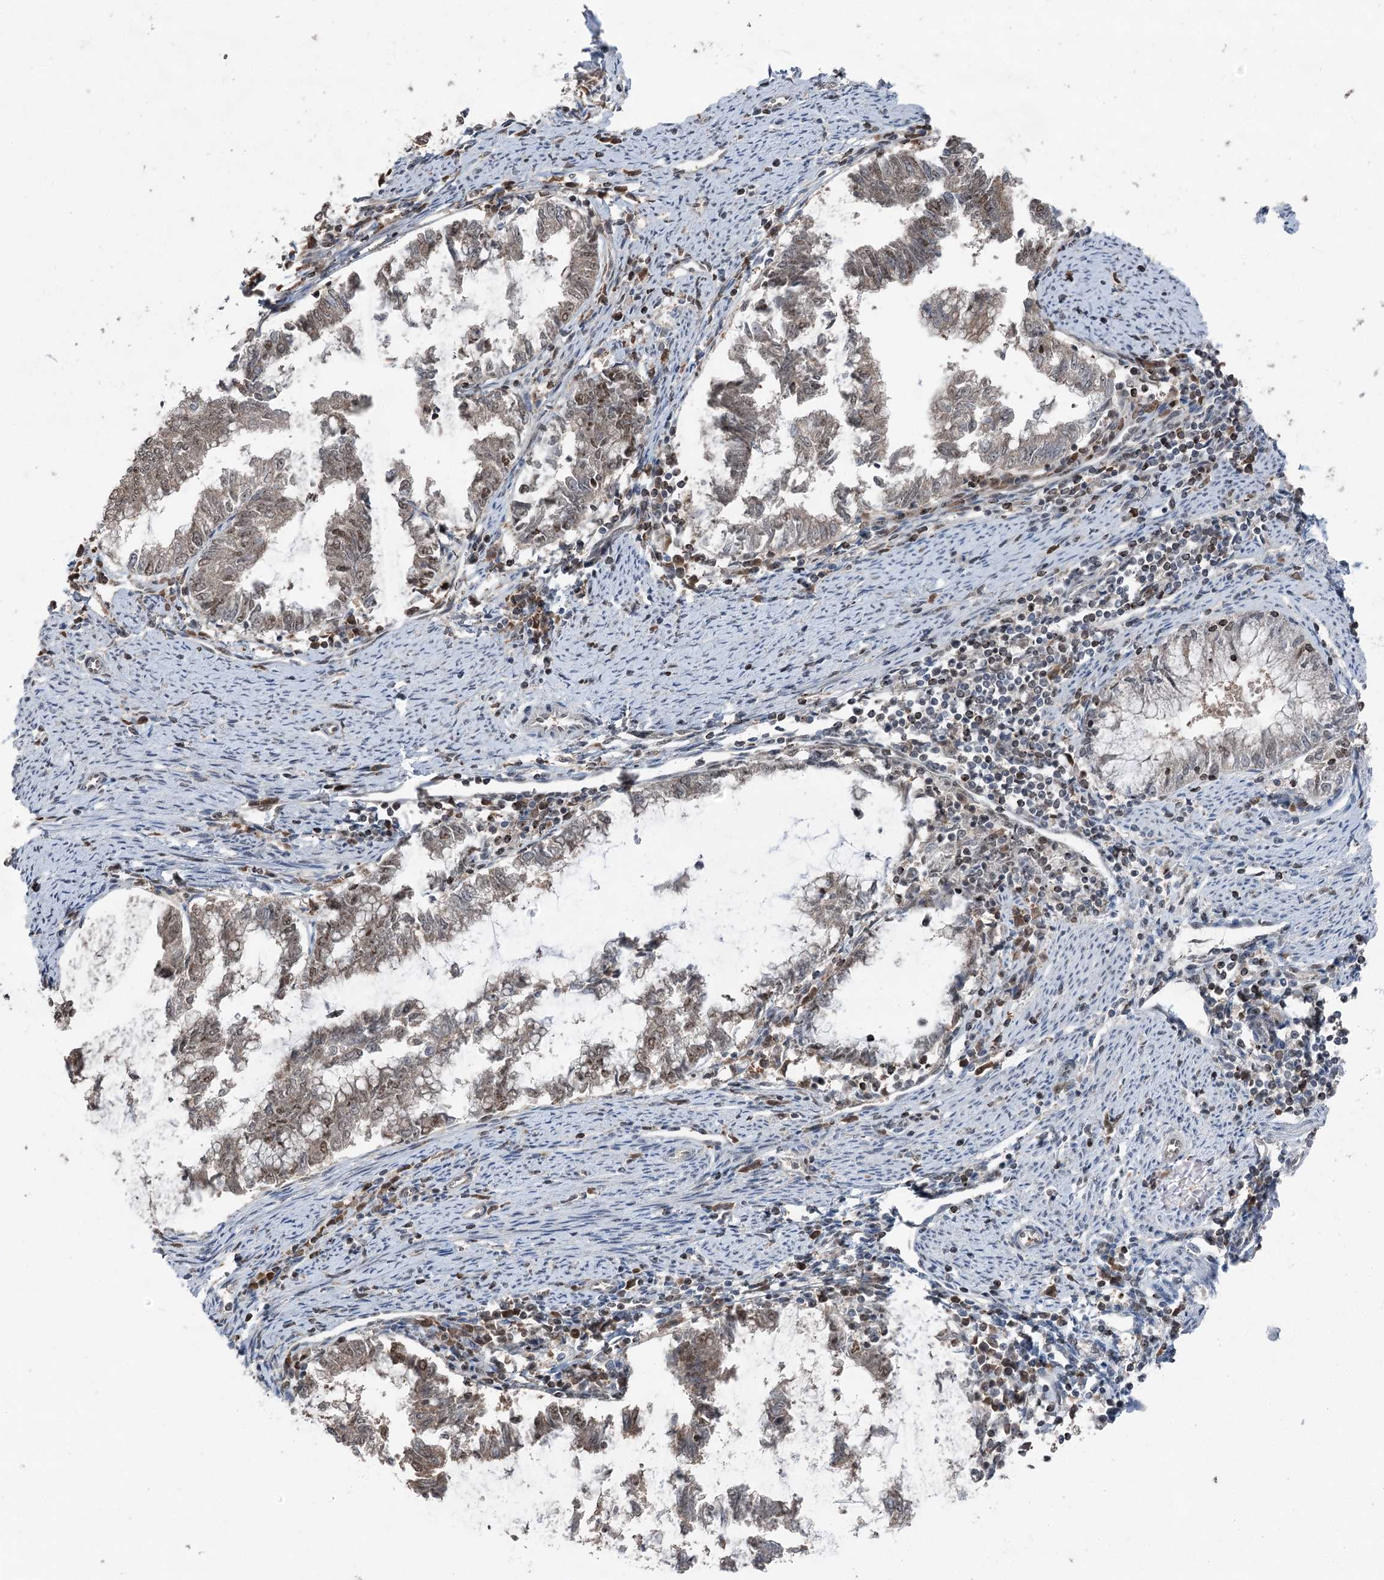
{"staining": {"intensity": "moderate", "quantity": "25%-75%", "location": "nuclear"}, "tissue": "endometrial cancer", "cell_type": "Tumor cells", "image_type": "cancer", "snomed": [{"axis": "morphology", "description": "Adenocarcinoma, NOS"}, {"axis": "topography", "description": "Endometrium"}], "caption": "Immunohistochemical staining of human adenocarcinoma (endometrial) shows moderate nuclear protein positivity in approximately 25%-75% of tumor cells. (IHC, brightfield microscopy, high magnification).", "gene": "CCSER2", "patient": {"sex": "female", "age": 79}}